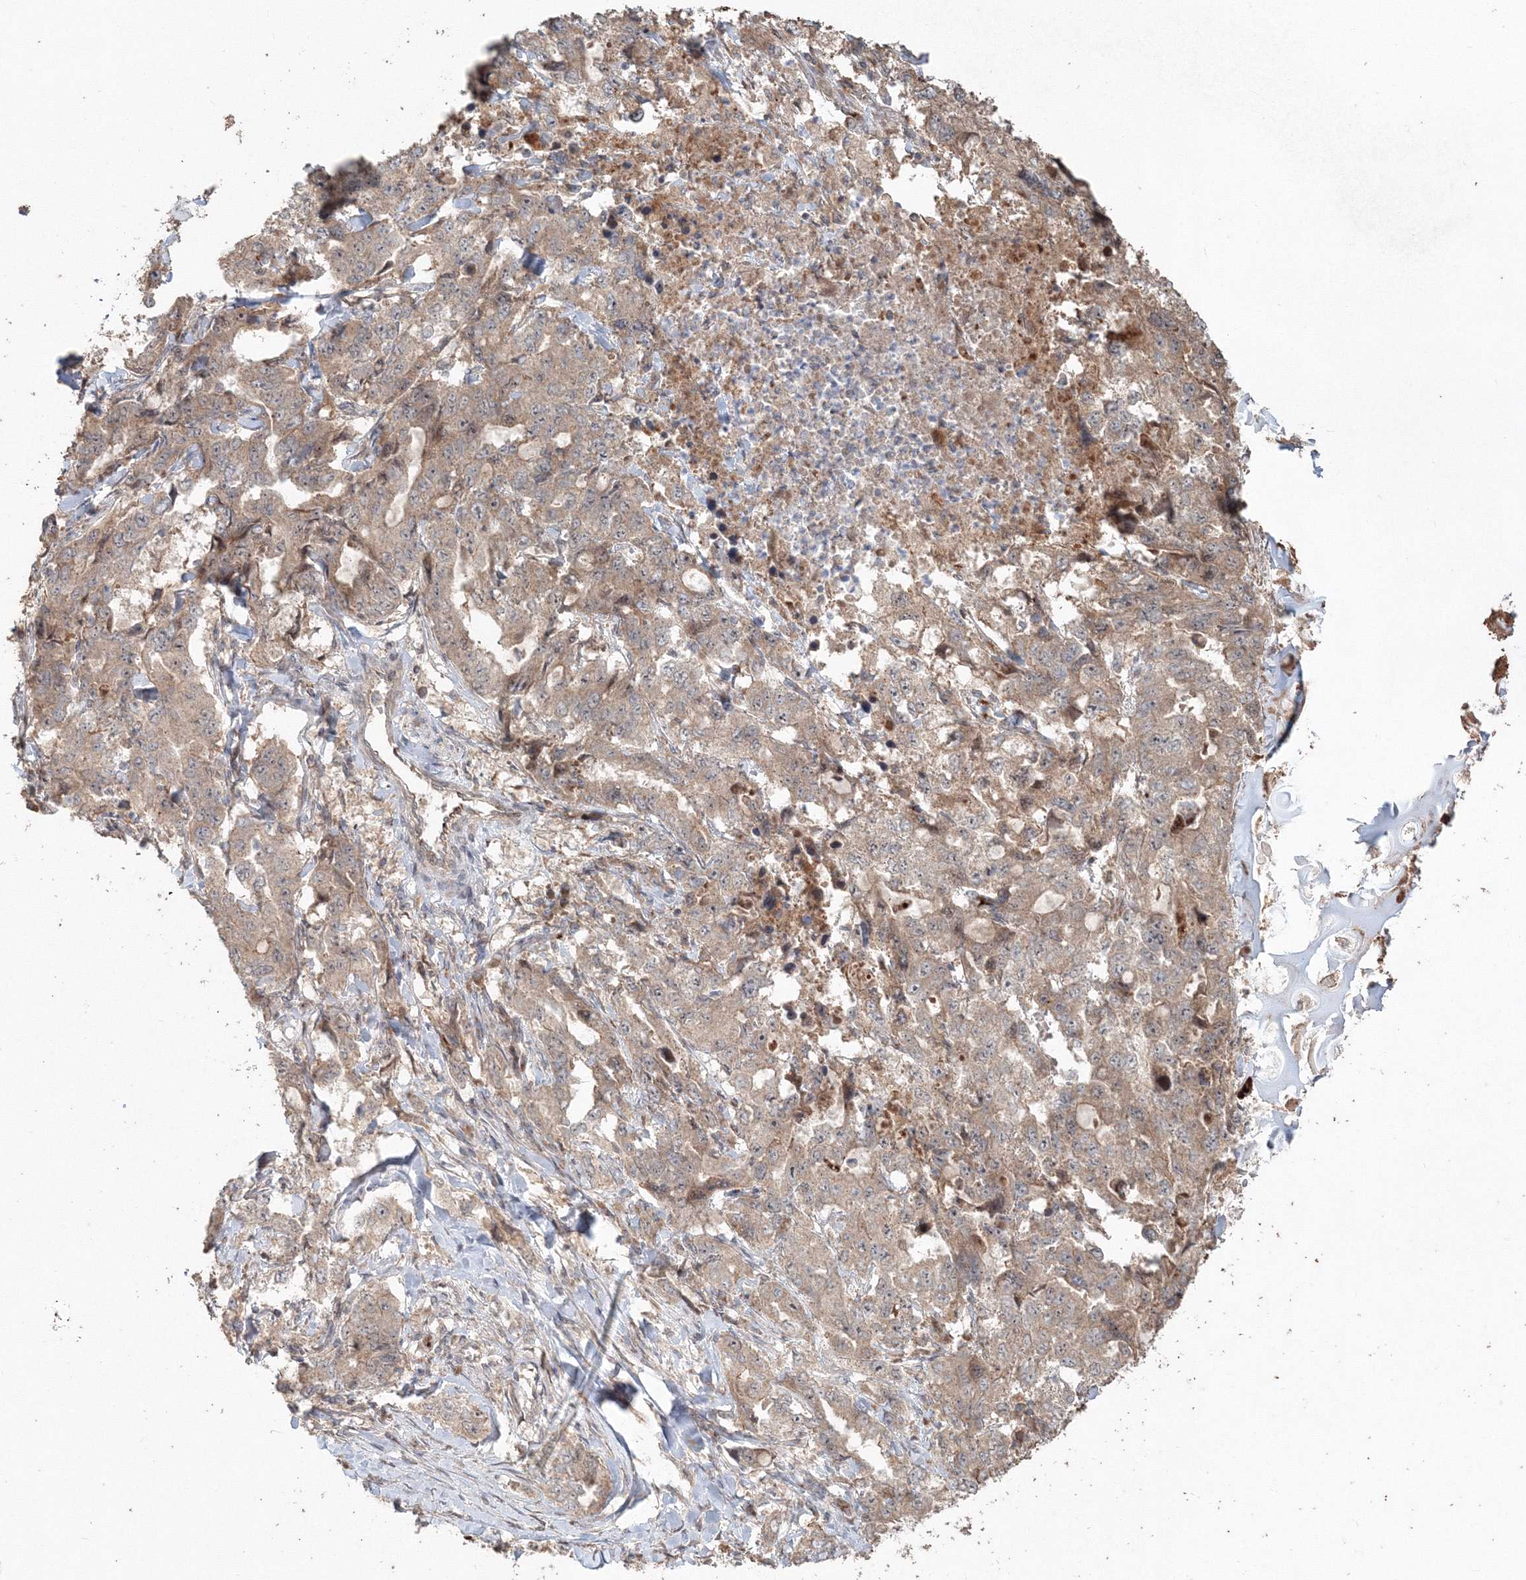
{"staining": {"intensity": "weak", "quantity": "25%-75%", "location": "cytoplasmic/membranous"}, "tissue": "lung cancer", "cell_type": "Tumor cells", "image_type": "cancer", "snomed": [{"axis": "morphology", "description": "Adenocarcinoma, NOS"}, {"axis": "topography", "description": "Lung"}], "caption": "A high-resolution histopathology image shows immunohistochemistry (IHC) staining of lung cancer (adenocarcinoma), which demonstrates weak cytoplasmic/membranous staining in about 25%-75% of tumor cells.", "gene": "ANAPC16", "patient": {"sex": "female", "age": 51}}